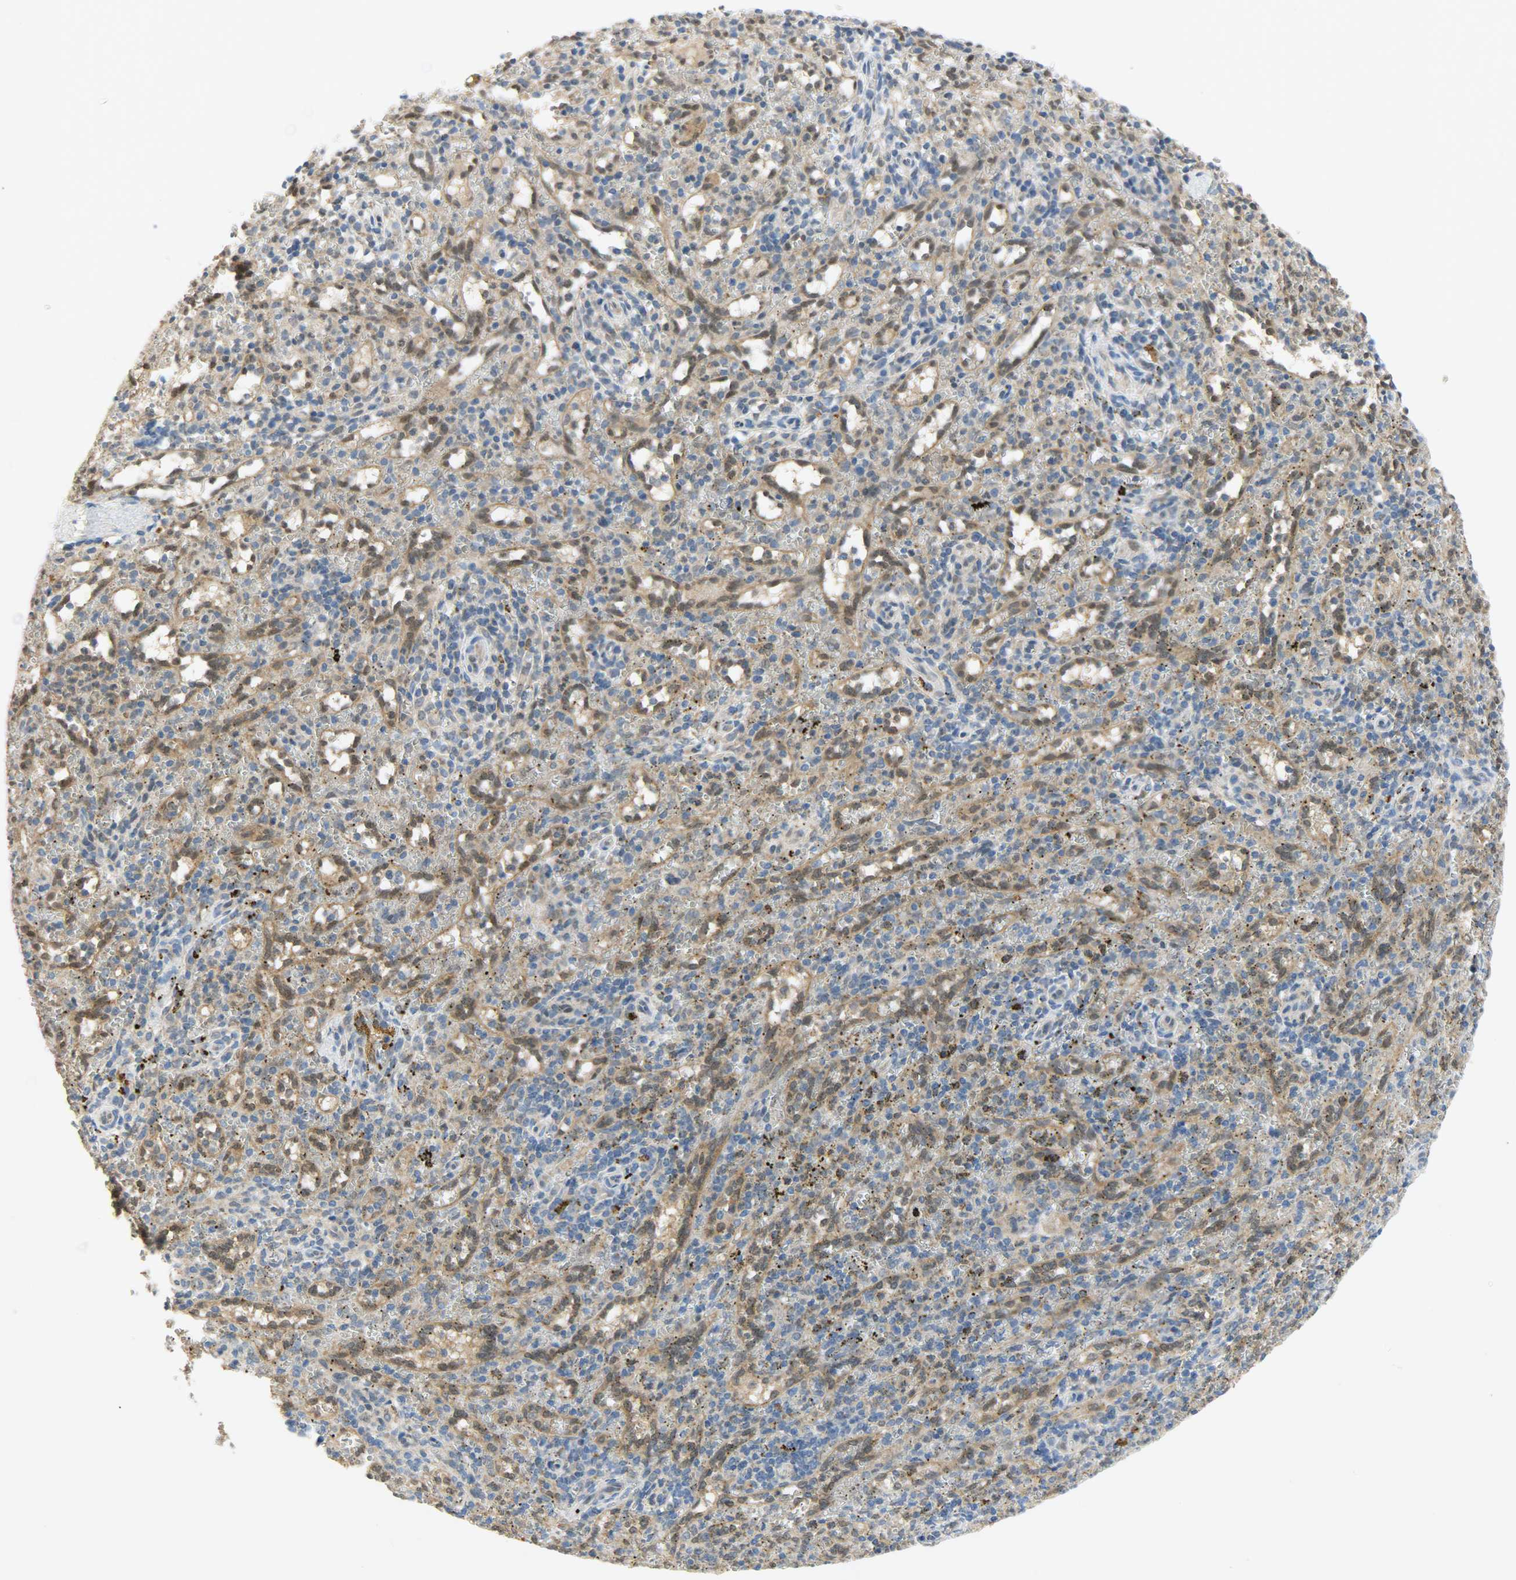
{"staining": {"intensity": "negative", "quantity": "none", "location": "none"}, "tissue": "spleen", "cell_type": "Cells in red pulp", "image_type": "normal", "snomed": [{"axis": "morphology", "description": "Normal tissue, NOS"}, {"axis": "topography", "description": "Spleen"}], "caption": "DAB immunohistochemical staining of unremarkable human spleen displays no significant positivity in cells in red pulp. (DAB immunohistochemistry with hematoxylin counter stain).", "gene": "FKBP1A", "patient": {"sex": "female", "age": 10}}